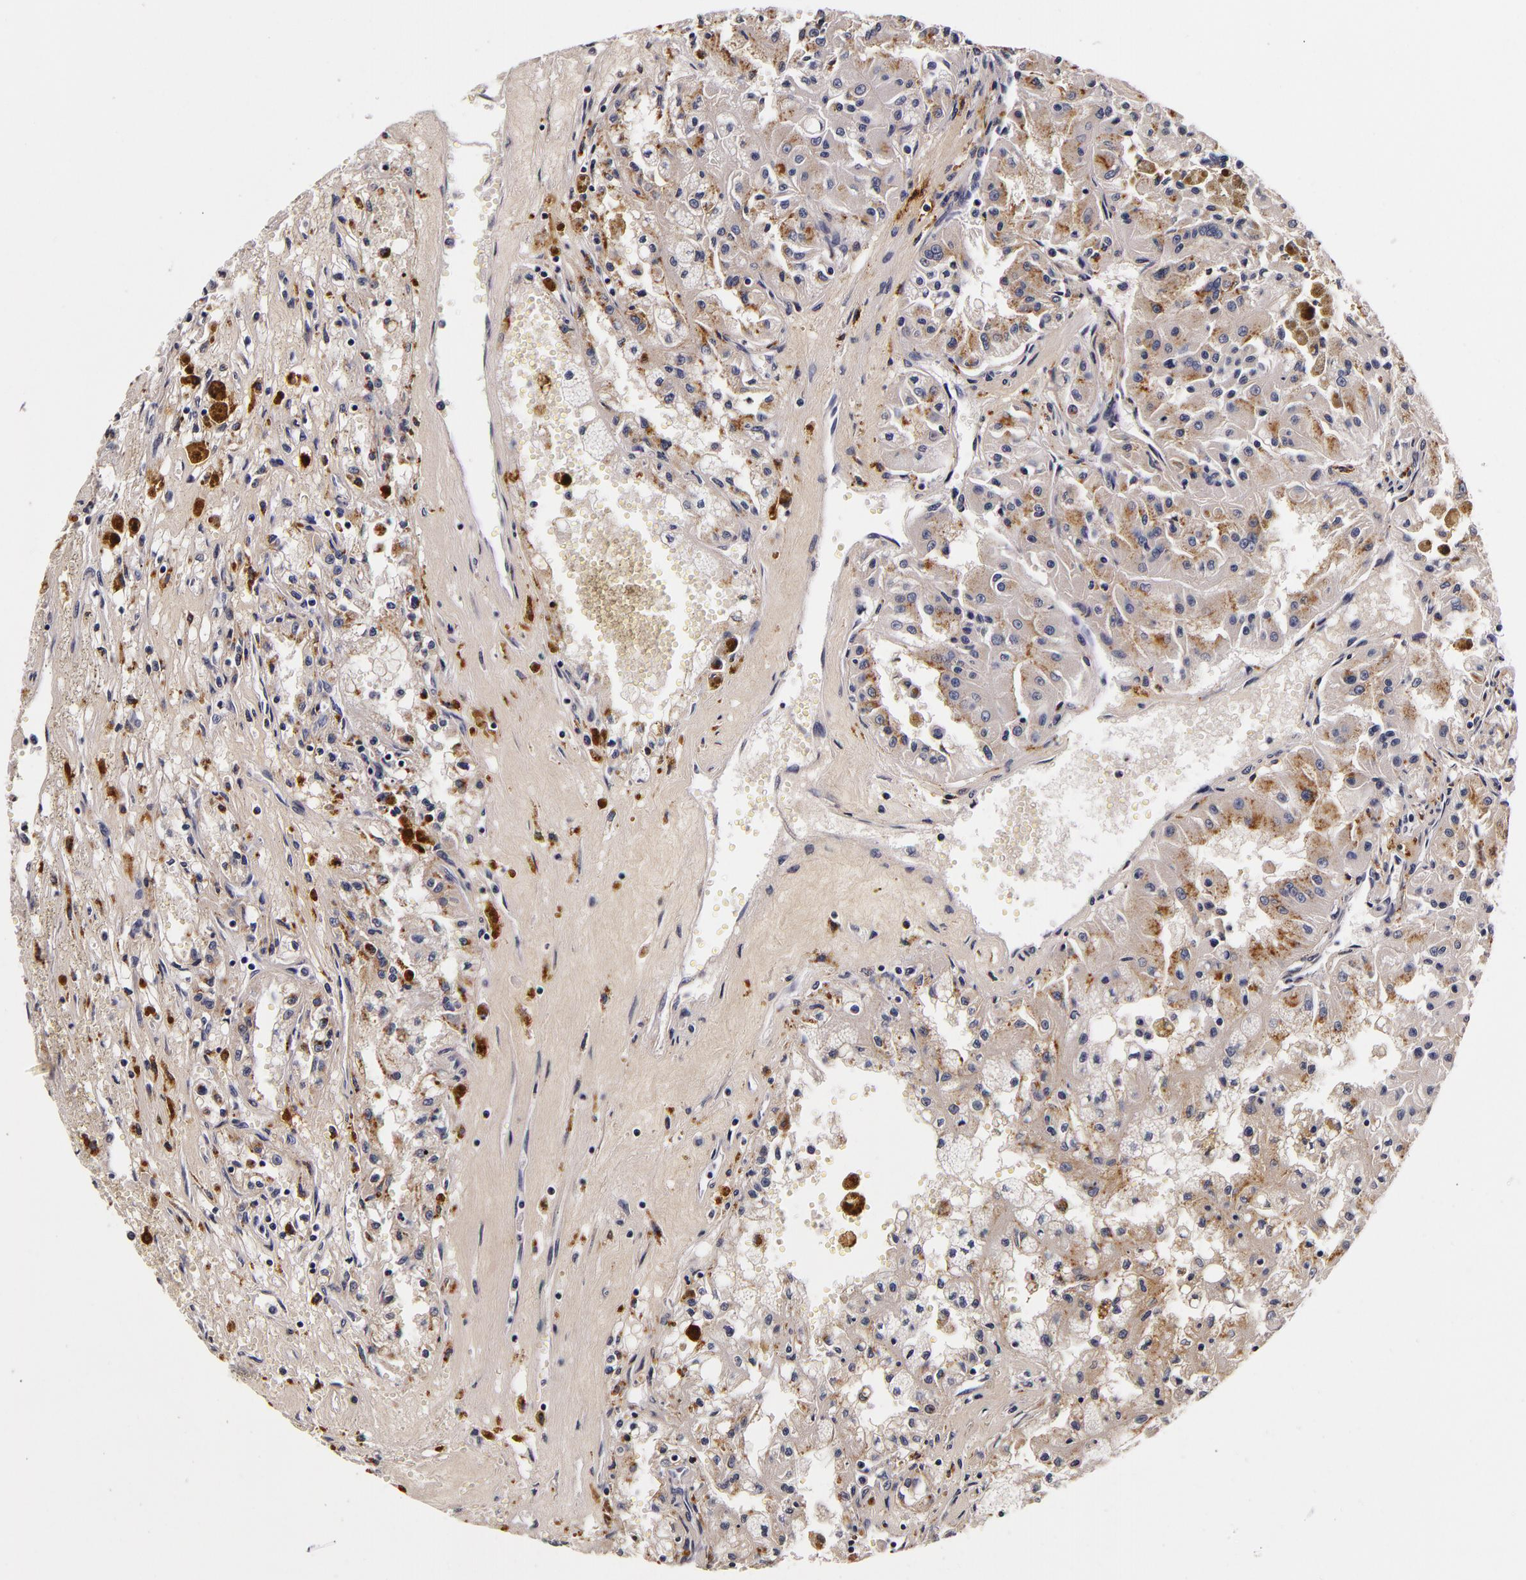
{"staining": {"intensity": "weak", "quantity": ">75%", "location": "cytoplasmic/membranous"}, "tissue": "renal cancer", "cell_type": "Tumor cells", "image_type": "cancer", "snomed": [{"axis": "morphology", "description": "Adenocarcinoma, NOS"}, {"axis": "topography", "description": "Kidney"}], "caption": "Immunohistochemical staining of human renal cancer (adenocarcinoma) reveals low levels of weak cytoplasmic/membranous expression in approximately >75% of tumor cells. The staining was performed using DAB to visualize the protein expression in brown, while the nuclei were stained in blue with hematoxylin (Magnification: 20x).", "gene": "LGALS3BP", "patient": {"sex": "male", "age": 78}}